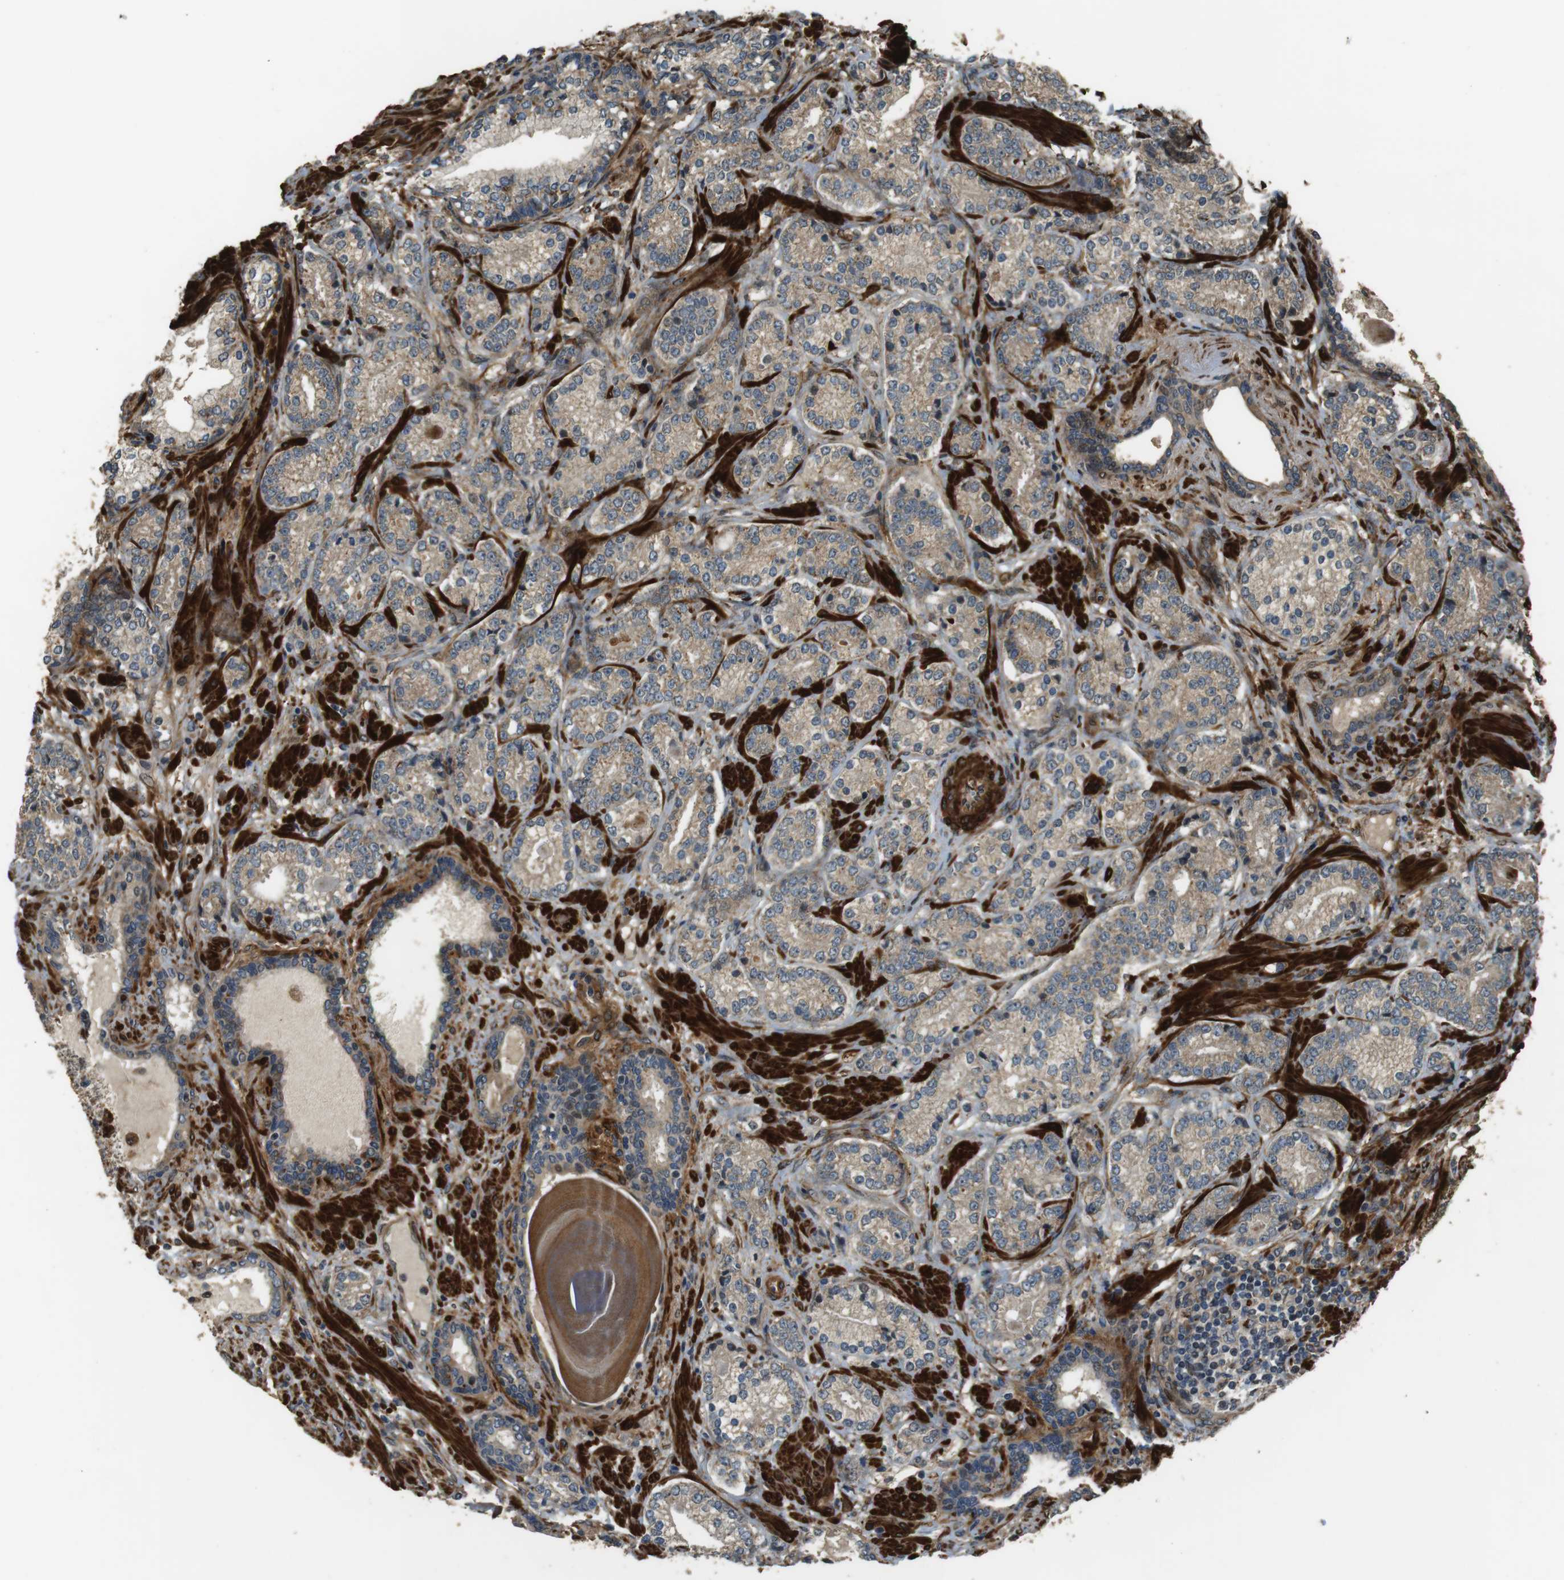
{"staining": {"intensity": "weak", "quantity": "25%-75%", "location": "cytoplasmic/membranous"}, "tissue": "prostate cancer", "cell_type": "Tumor cells", "image_type": "cancer", "snomed": [{"axis": "morphology", "description": "Adenocarcinoma, High grade"}, {"axis": "topography", "description": "Prostate"}], "caption": "This histopathology image shows prostate cancer (adenocarcinoma (high-grade)) stained with immunohistochemistry to label a protein in brown. The cytoplasmic/membranous of tumor cells show weak positivity for the protein. Nuclei are counter-stained blue.", "gene": "MSRB3", "patient": {"sex": "male", "age": 61}}